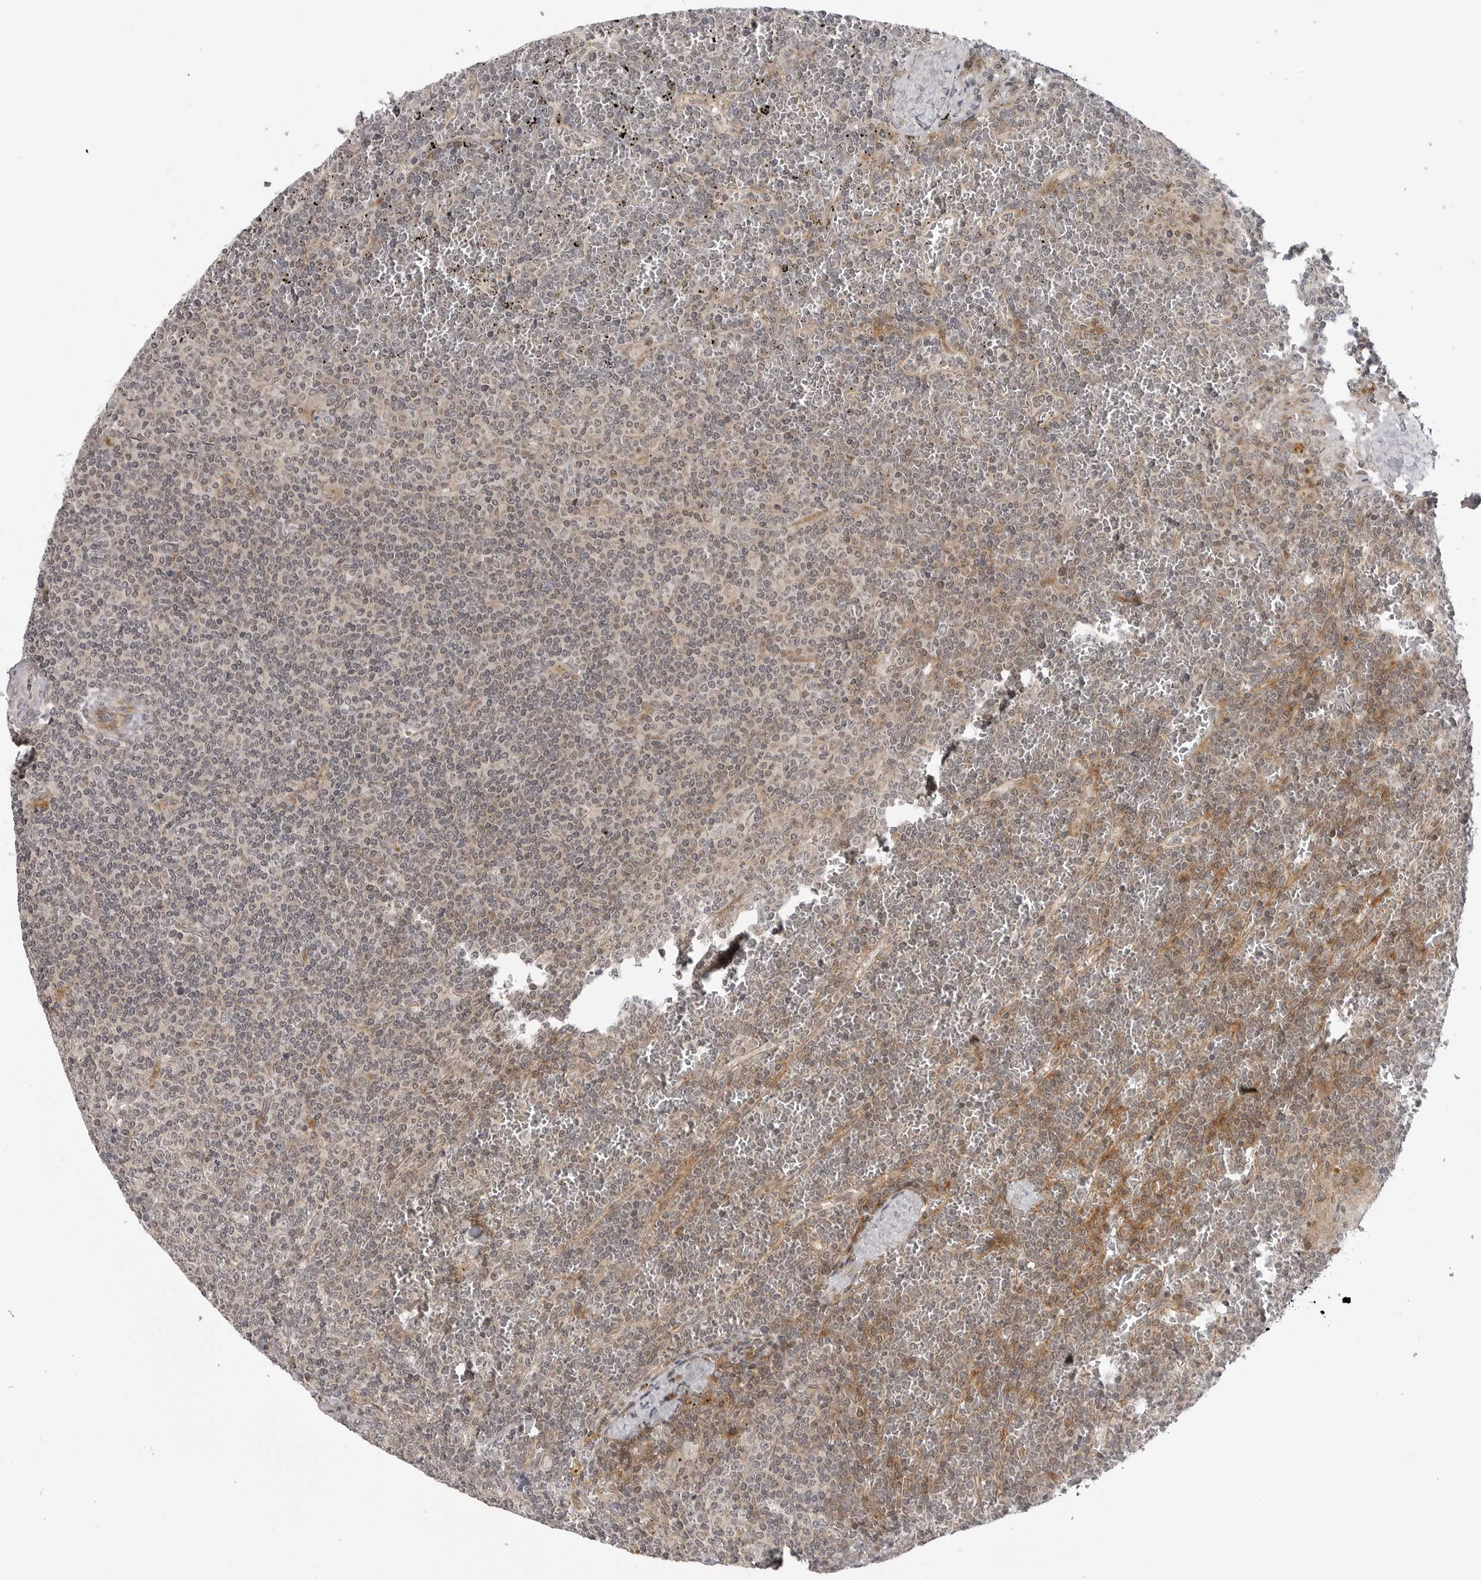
{"staining": {"intensity": "weak", "quantity": "<25%", "location": "cytoplasmic/membranous"}, "tissue": "lymphoma", "cell_type": "Tumor cells", "image_type": "cancer", "snomed": [{"axis": "morphology", "description": "Malignant lymphoma, non-Hodgkin's type, Low grade"}, {"axis": "topography", "description": "Spleen"}], "caption": "Micrograph shows no protein staining in tumor cells of lymphoma tissue.", "gene": "ADAMTS5", "patient": {"sex": "female", "age": 19}}